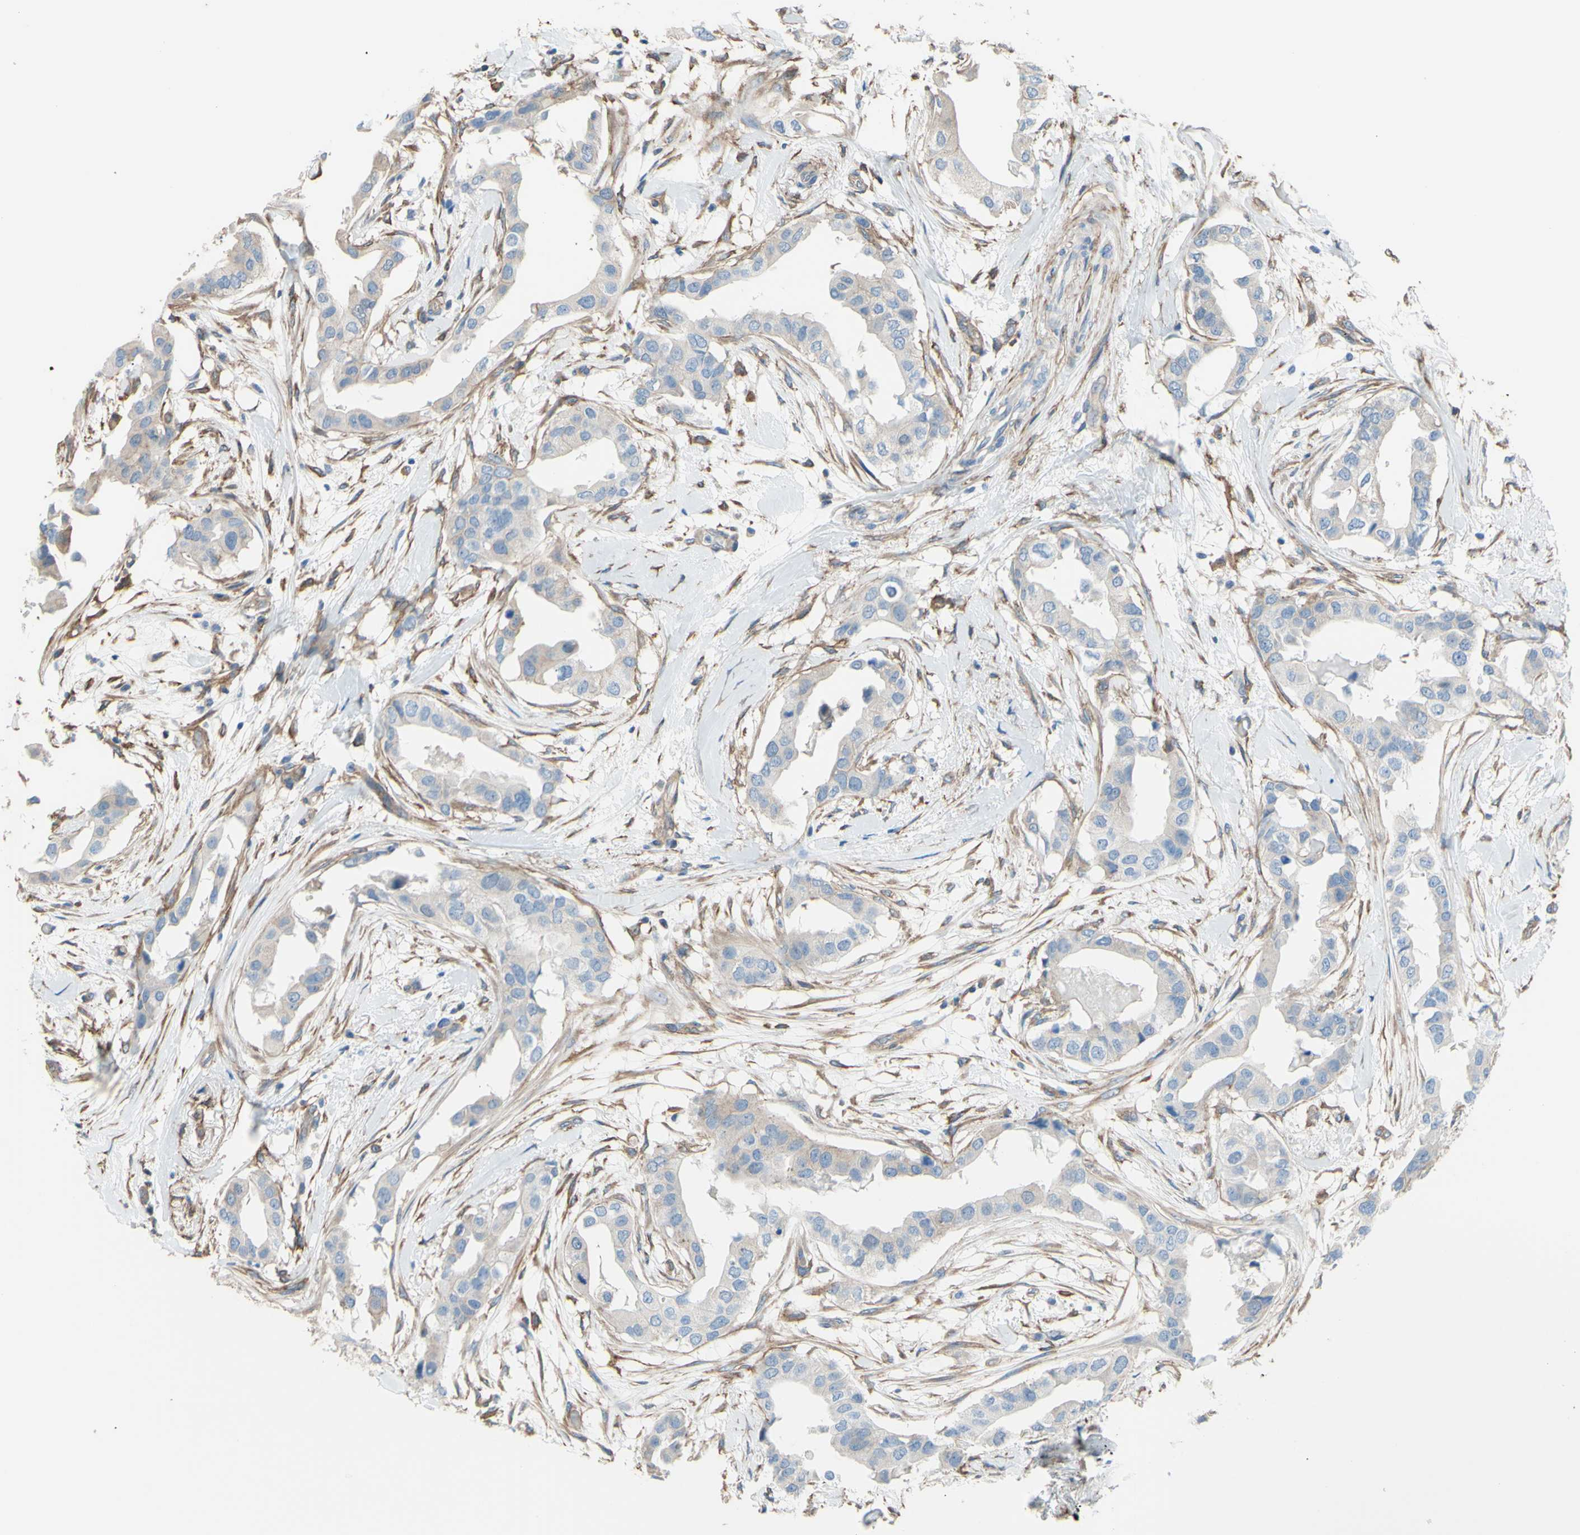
{"staining": {"intensity": "weak", "quantity": "<25%", "location": "cytoplasmic/membranous"}, "tissue": "breast cancer", "cell_type": "Tumor cells", "image_type": "cancer", "snomed": [{"axis": "morphology", "description": "Duct carcinoma"}, {"axis": "topography", "description": "Breast"}], "caption": "An image of breast infiltrating ductal carcinoma stained for a protein shows no brown staining in tumor cells.", "gene": "ADD1", "patient": {"sex": "female", "age": 40}}